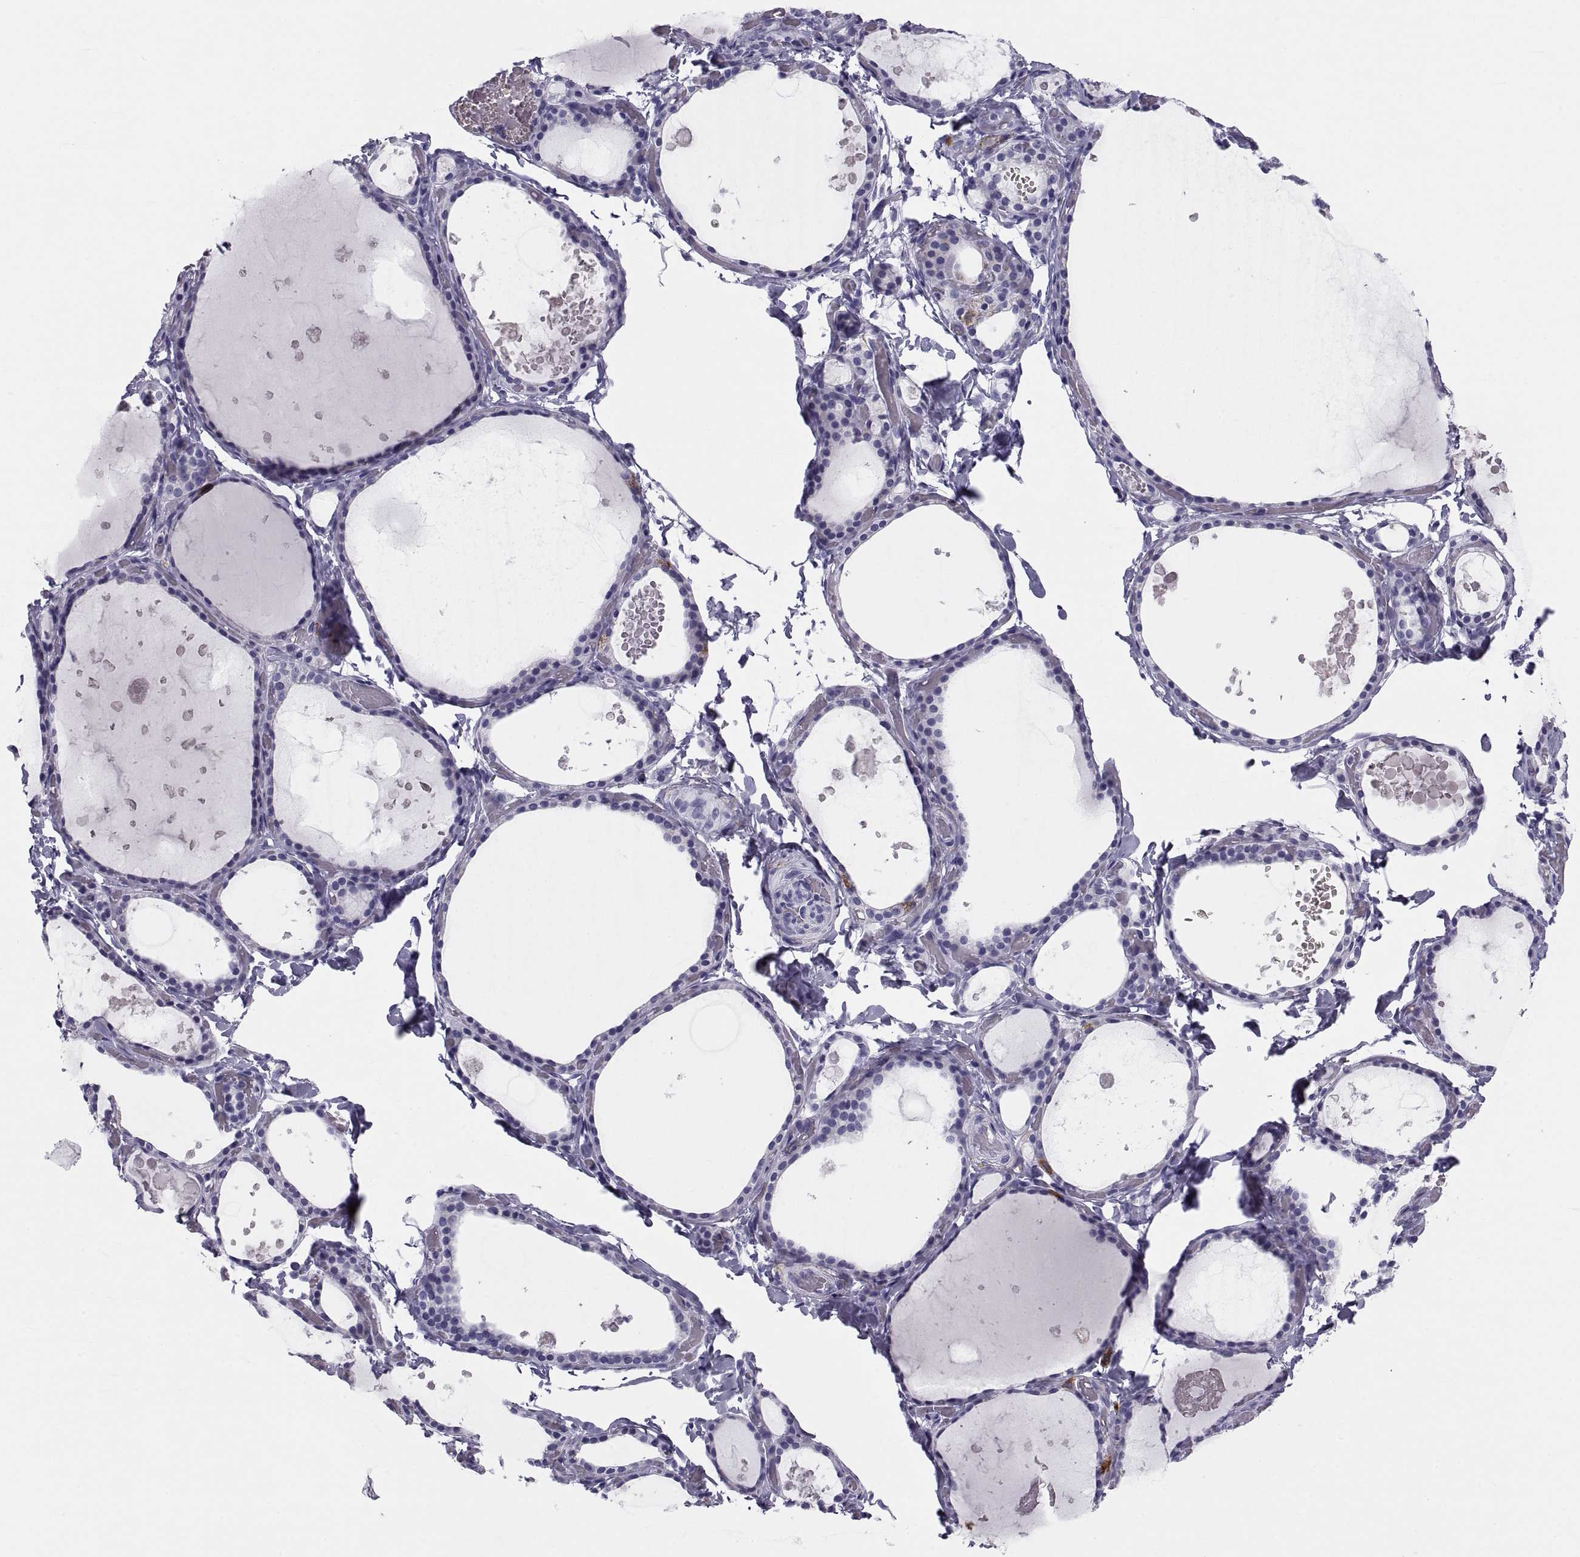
{"staining": {"intensity": "negative", "quantity": "none", "location": "none"}, "tissue": "thyroid gland", "cell_type": "Glandular cells", "image_type": "normal", "snomed": [{"axis": "morphology", "description": "Normal tissue, NOS"}, {"axis": "topography", "description": "Thyroid gland"}], "caption": "Protein analysis of unremarkable thyroid gland exhibits no significant positivity in glandular cells.", "gene": "DEFB129", "patient": {"sex": "female", "age": 56}}